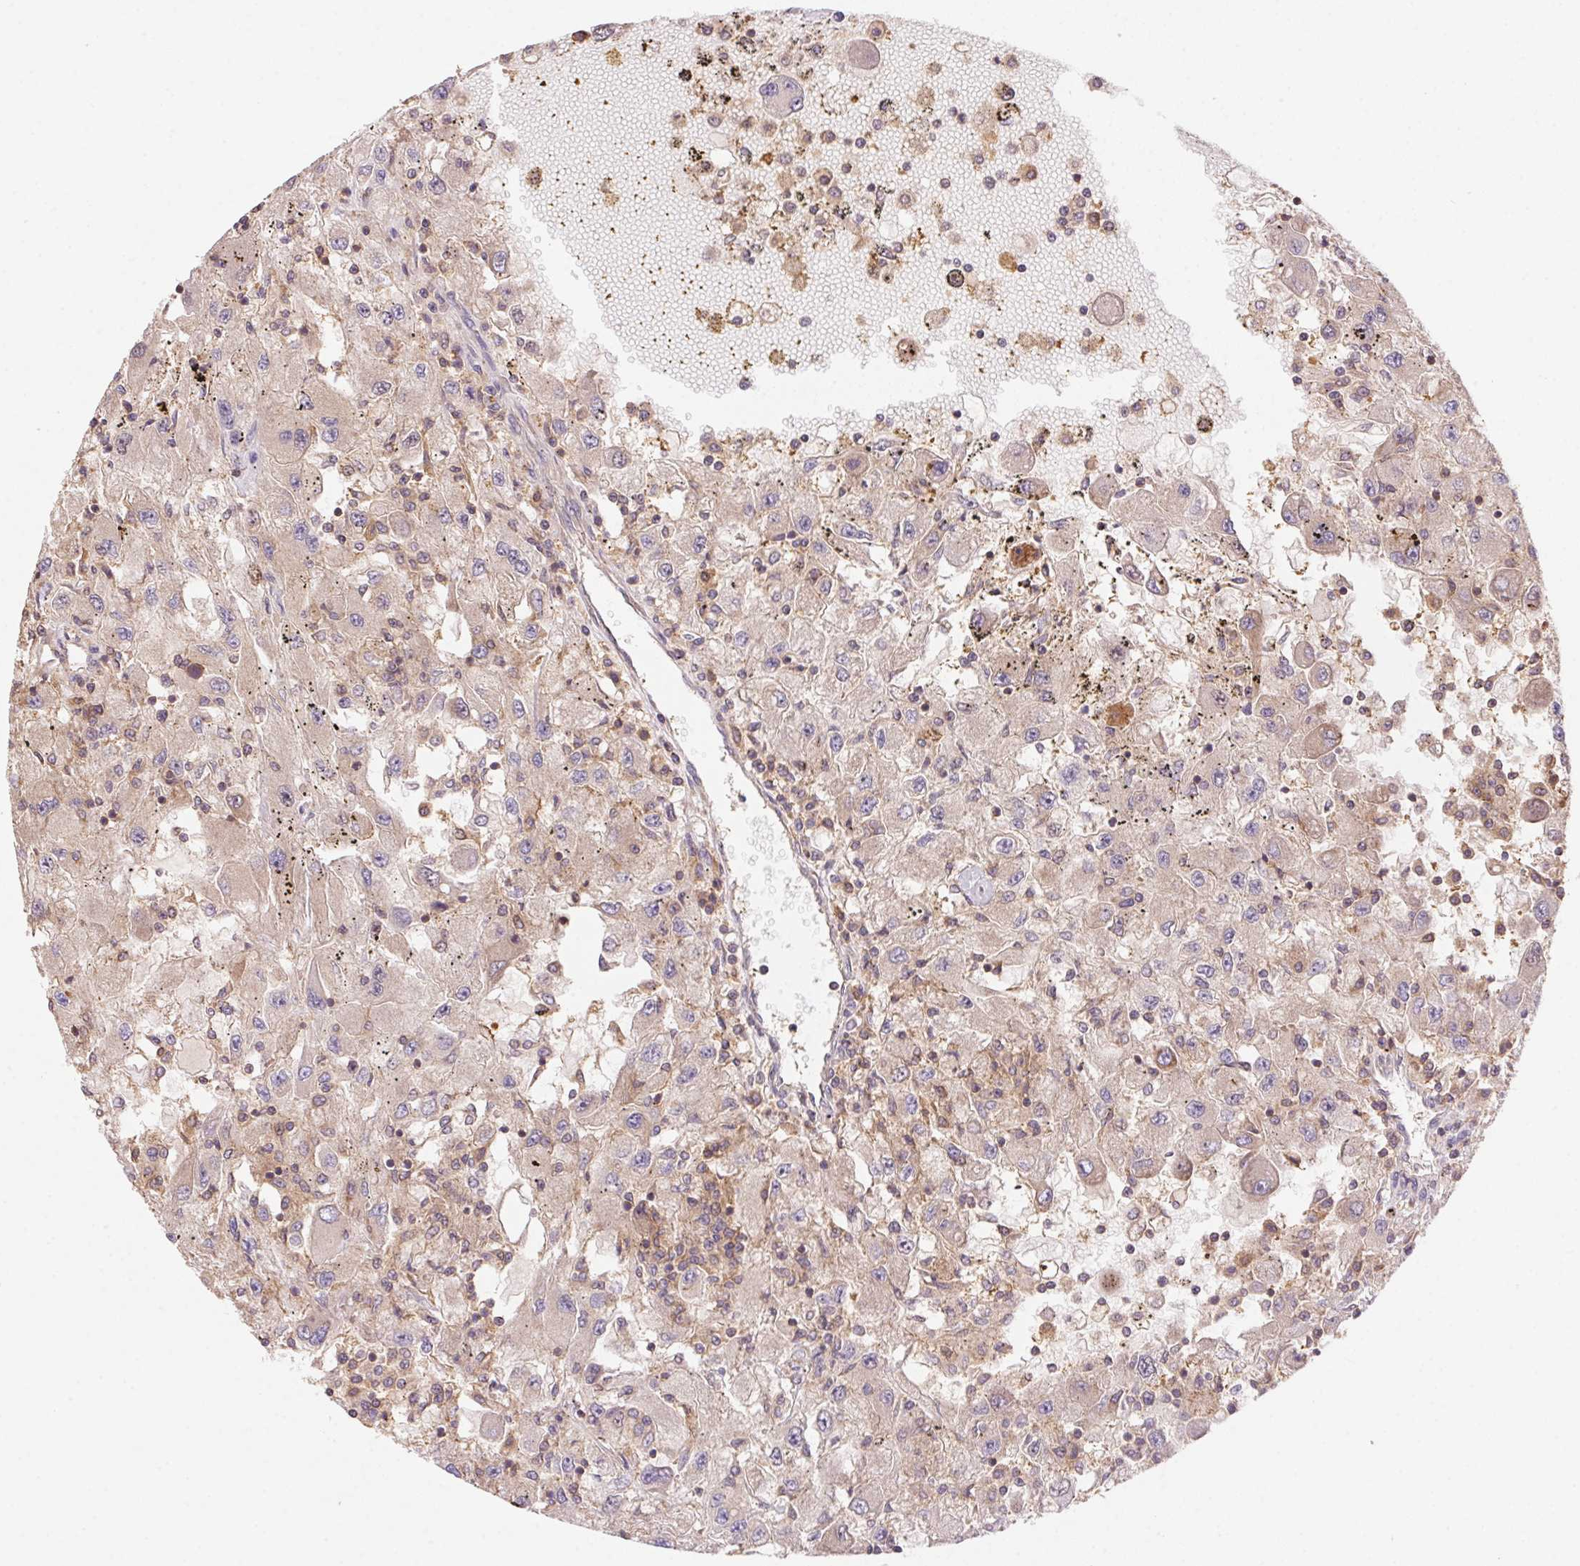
{"staining": {"intensity": "negative", "quantity": "none", "location": "none"}, "tissue": "renal cancer", "cell_type": "Tumor cells", "image_type": "cancer", "snomed": [{"axis": "morphology", "description": "Adenocarcinoma, NOS"}, {"axis": "topography", "description": "Kidney"}], "caption": "Immunohistochemical staining of human adenocarcinoma (renal) exhibits no significant positivity in tumor cells.", "gene": "MEX3D", "patient": {"sex": "female", "age": 67}}